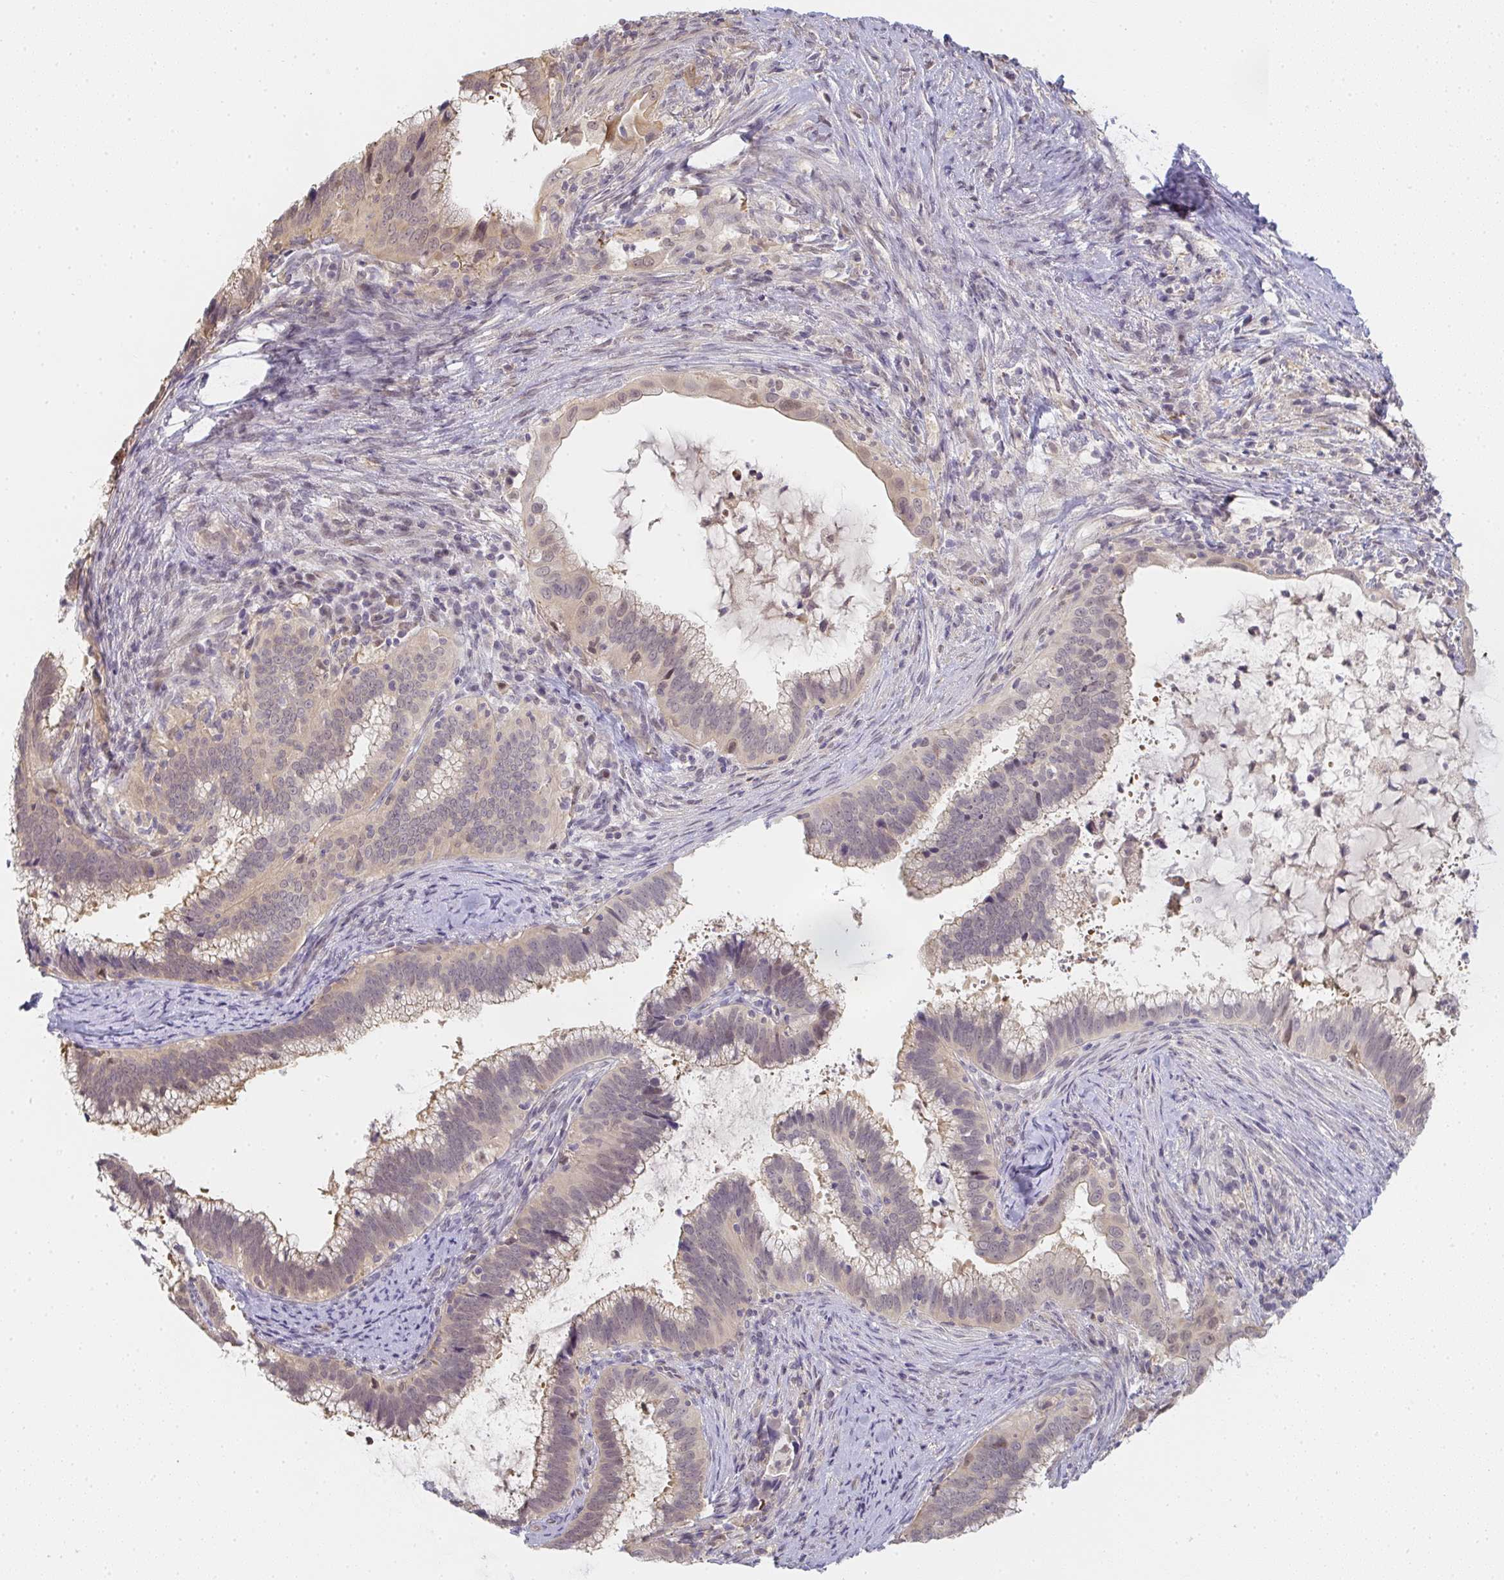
{"staining": {"intensity": "weak", "quantity": ">75%", "location": "cytoplasmic/membranous"}, "tissue": "cervical cancer", "cell_type": "Tumor cells", "image_type": "cancer", "snomed": [{"axis": "morphology", "description": "Adenocarcinoma, NOS"}, {"axis": "topography", "description": "Cervix"}], "caption": "Immunohistochemical staining of human cervical adenocarcinoma demonstrates weak cytoplasmic/membranous protein staining in about >75% of tumor cells. (DAB = brown stain, brightfield microscopy at high magnification).", "gene": "GSDMB", "patient": {"sex": "female", "age": 56}}